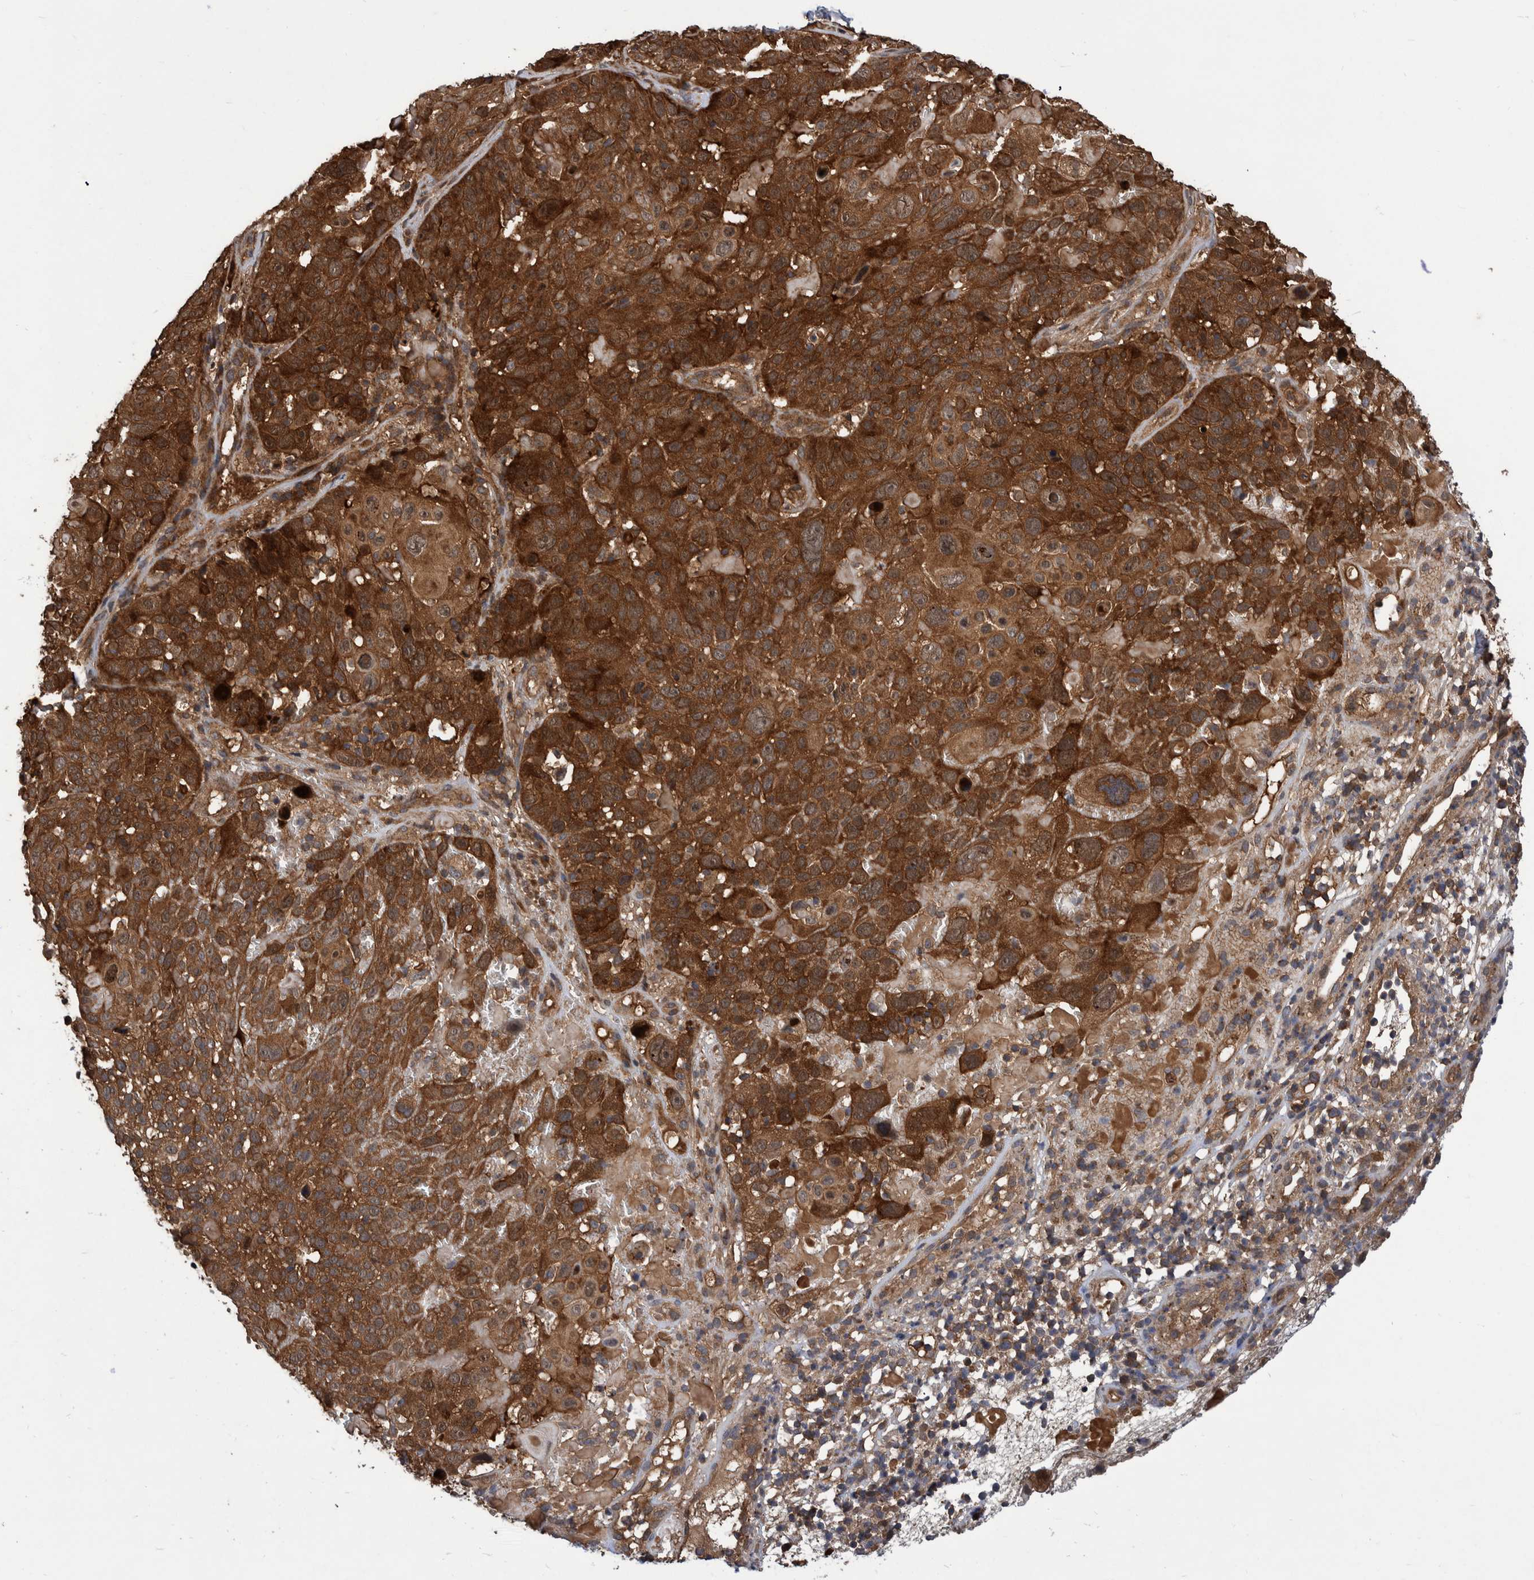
{"staining": {"intensity": "strong", "quantity": ">75%", "location": "cytoplasmic/membranous"}, "tissue": "cervical cancer", "cell_type": "Tumor cells", "image_type": "cancer", "snomed": [{"axis": "morphology", "description": "Squamous cell carcinoma, NOS"}, {"axis": "topography", "description": "Cervix"}], "caption": "Immunohistochemistry (IHC) (DAB (3,3'-diaminobenzidine)) staining of human cervical cancer demonstrates strong cytoplasmic/membranous protein staining in approximately >75% of tumor cells.", "gene": "VBP1", "patient": {"sex": "female", "age": 74}}